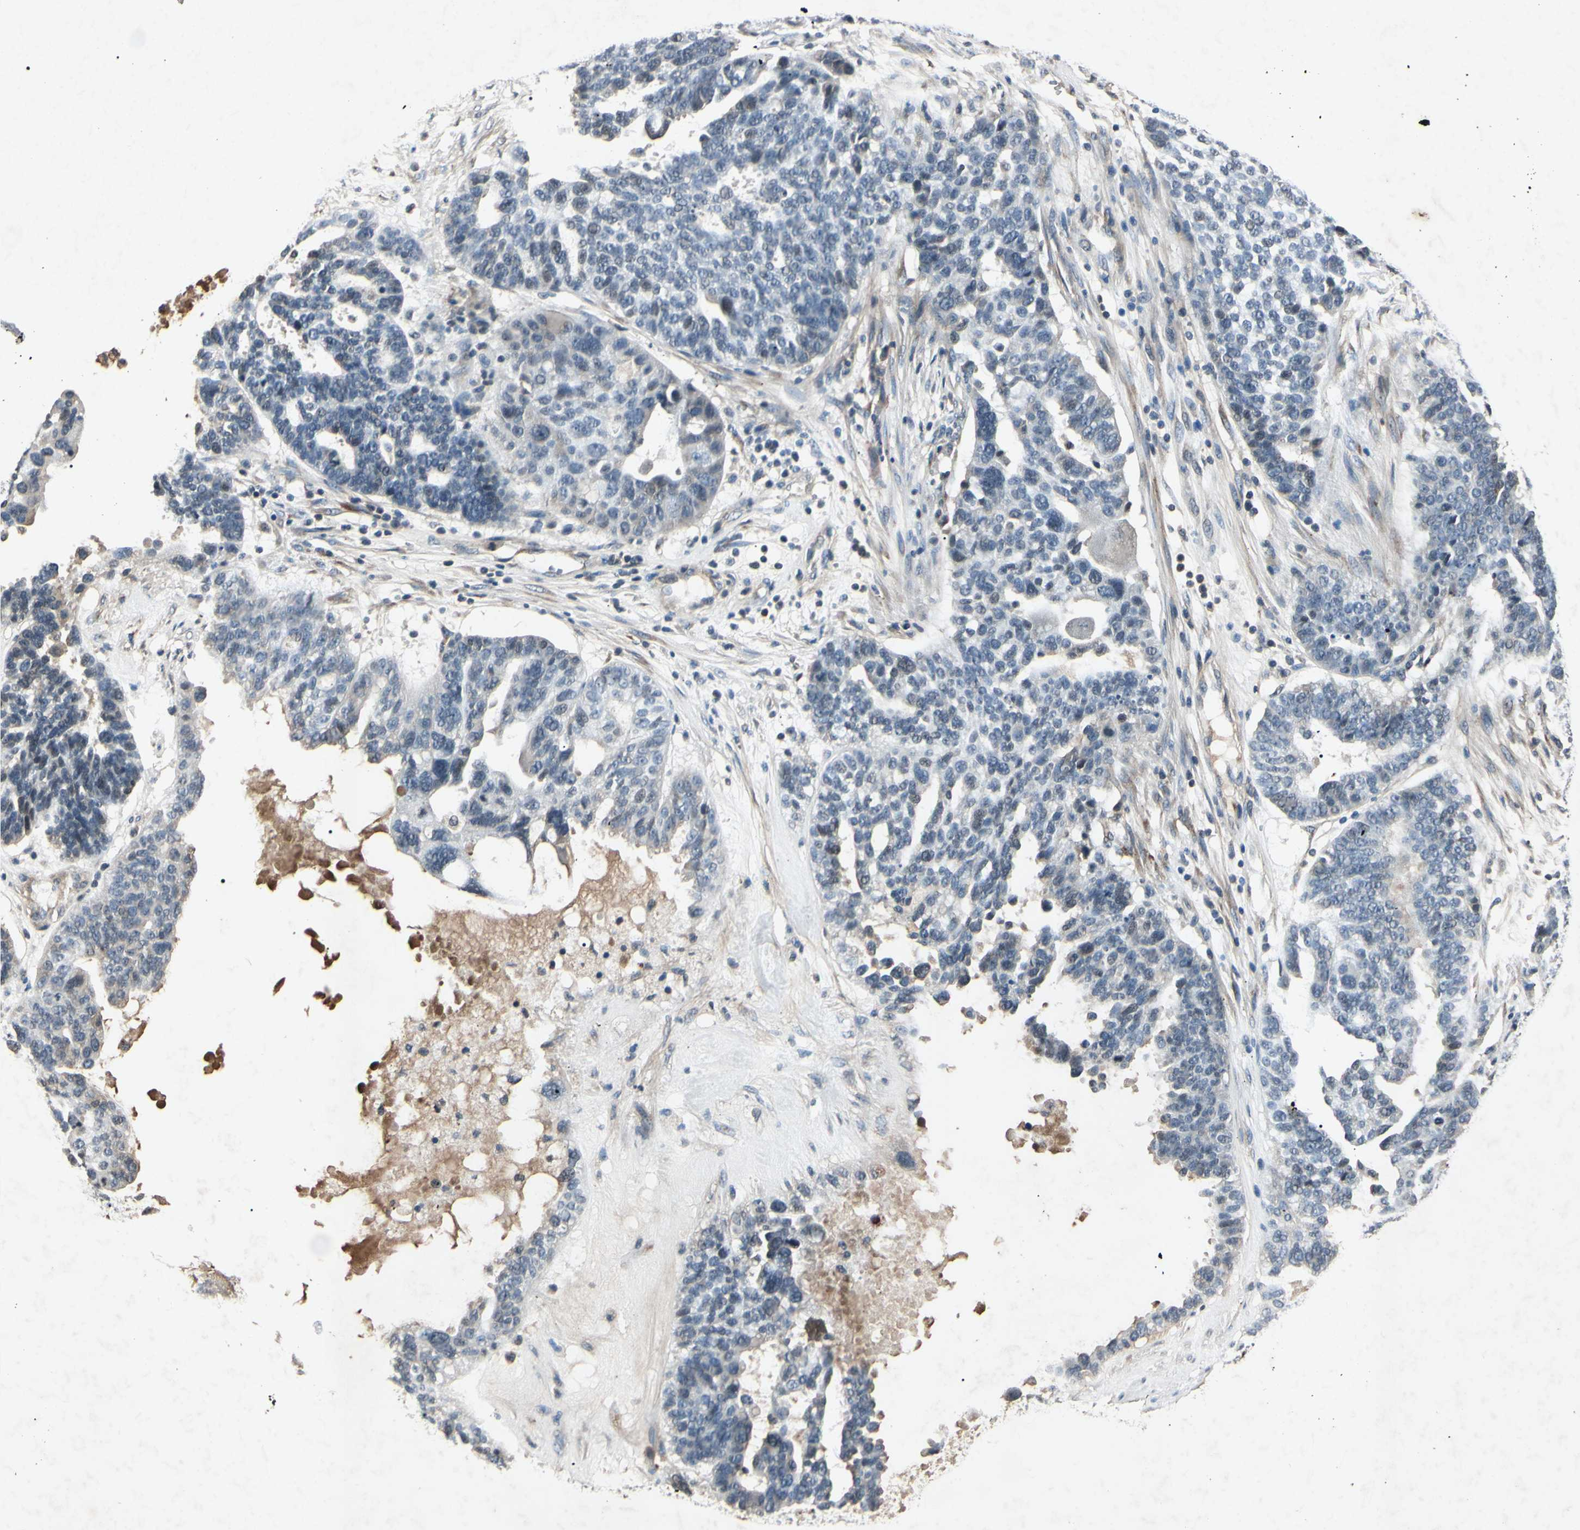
{"staining": {"intensity": "negative", "quantity": "none", "location": "none"}, "tissue": "ovarian cancer", "cell_type": "Tumor cells", "image_type": "cancer", "snomed": [{"axis": "morphology", "description": "Cystadenocarcinoma, serous, NOS"}, {"axis": "topography", "description": "Ovary"}], "caption": "Photomicrograph shows no protein positivity in tumor cells of ovarian cancer tissue.", "gene": "AEBP1", "patient": {"sex": "female", "age": 59}}